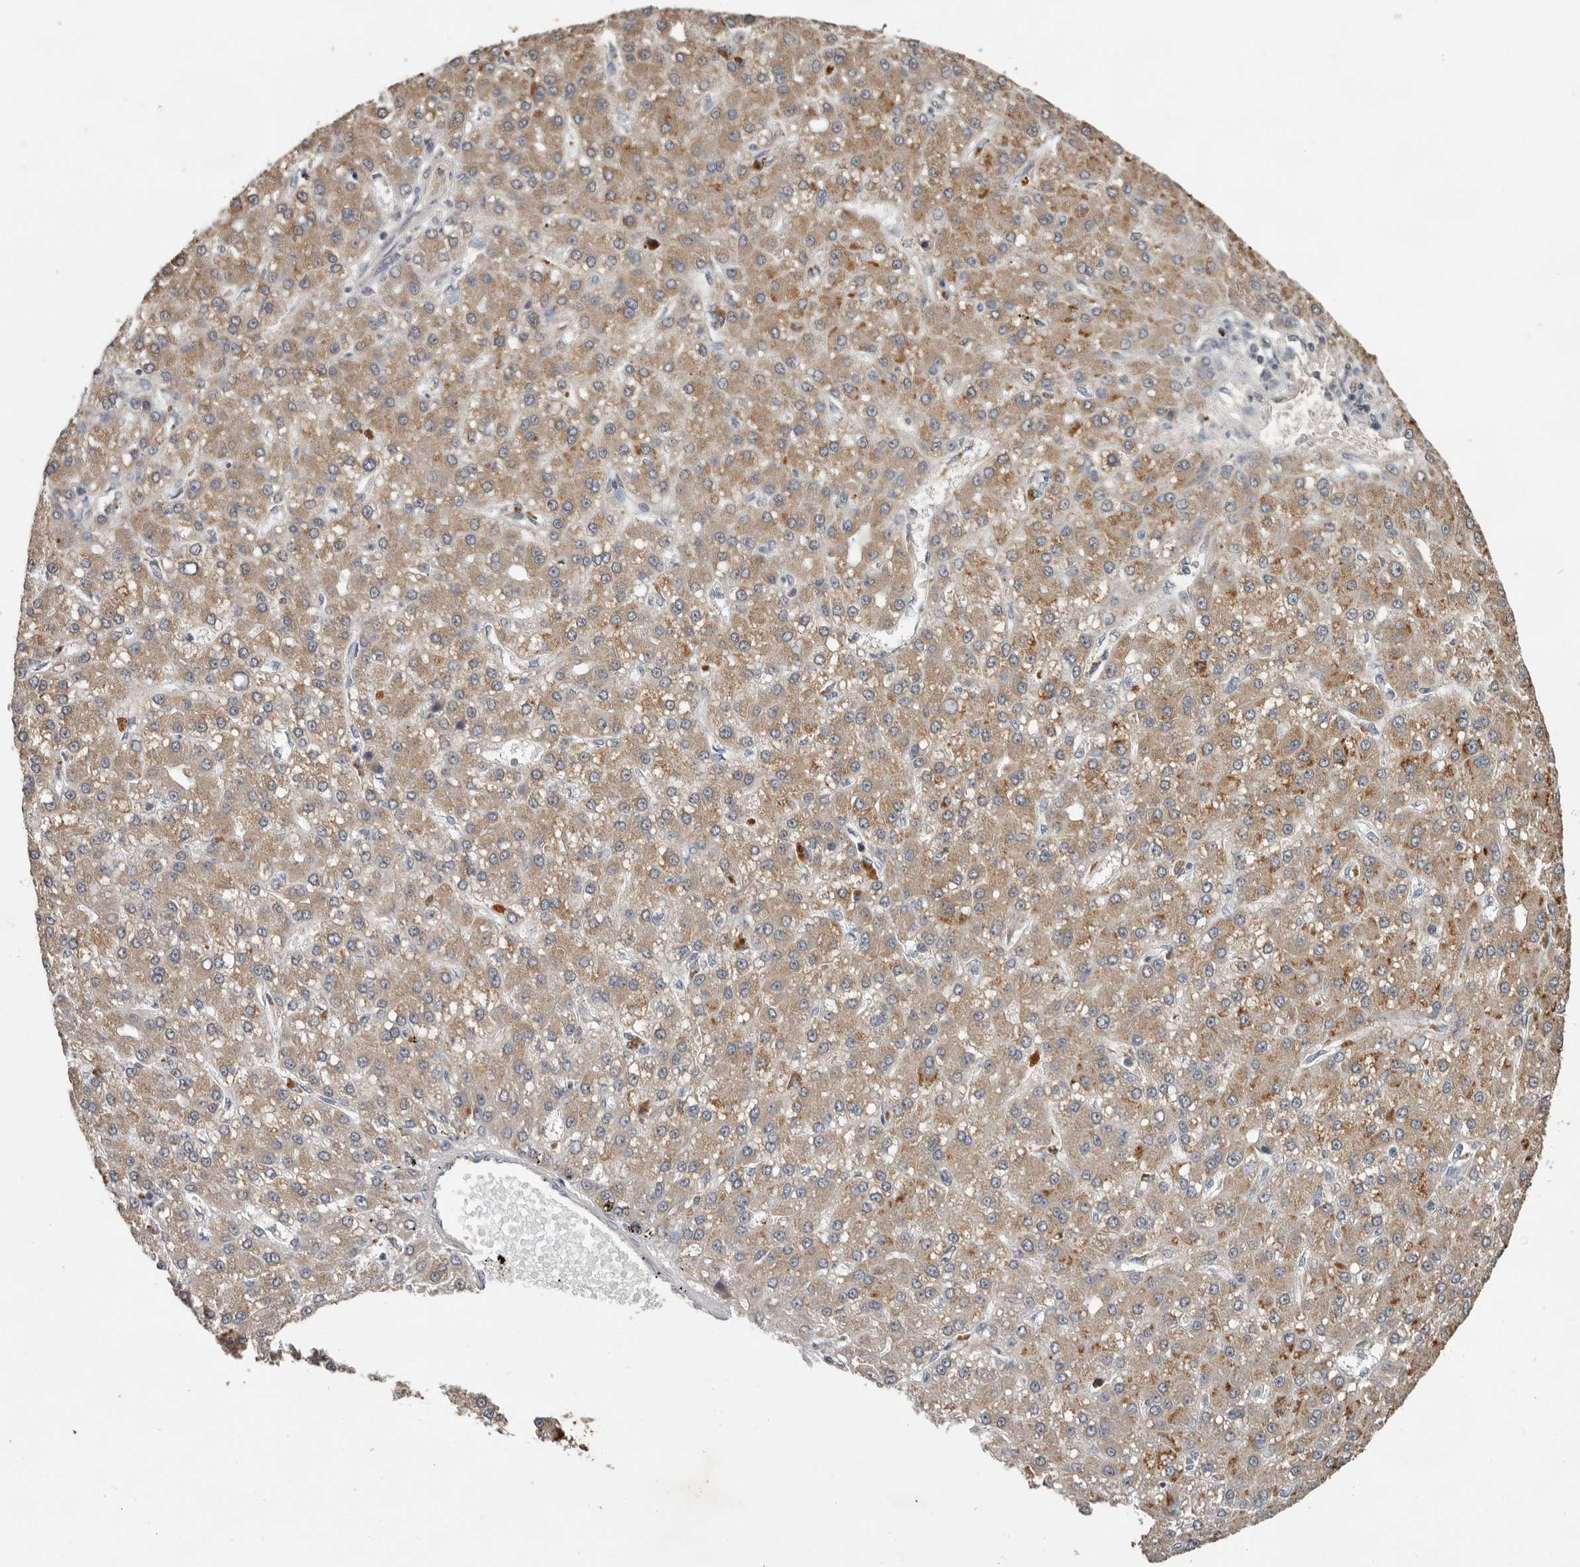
{"staining": {"intensity": "moderate", "quantity": ">75%", "location": "cytoplasmic/membranous"}, "tissue": "liver cancer", "cell_type": "Tumor cells", "image_type": "cancer", "snomed": [{"axis": "morphology", "description": "Carcinoma, Hepatocellular, NOS"}, {"axis": "topography", "description": "Liver"}], "caption": "Tumor cells display moderate cytoplasmic/membranous positivity in about >75% of cells in liver hepatocellular carcinoma. (DAB (3,3'-diaminobenzidine) IHC, brown staining for protein, blue staining for nuclei).", "gene": "MTF1", "patient": {"sex": "male", "age": 67}}